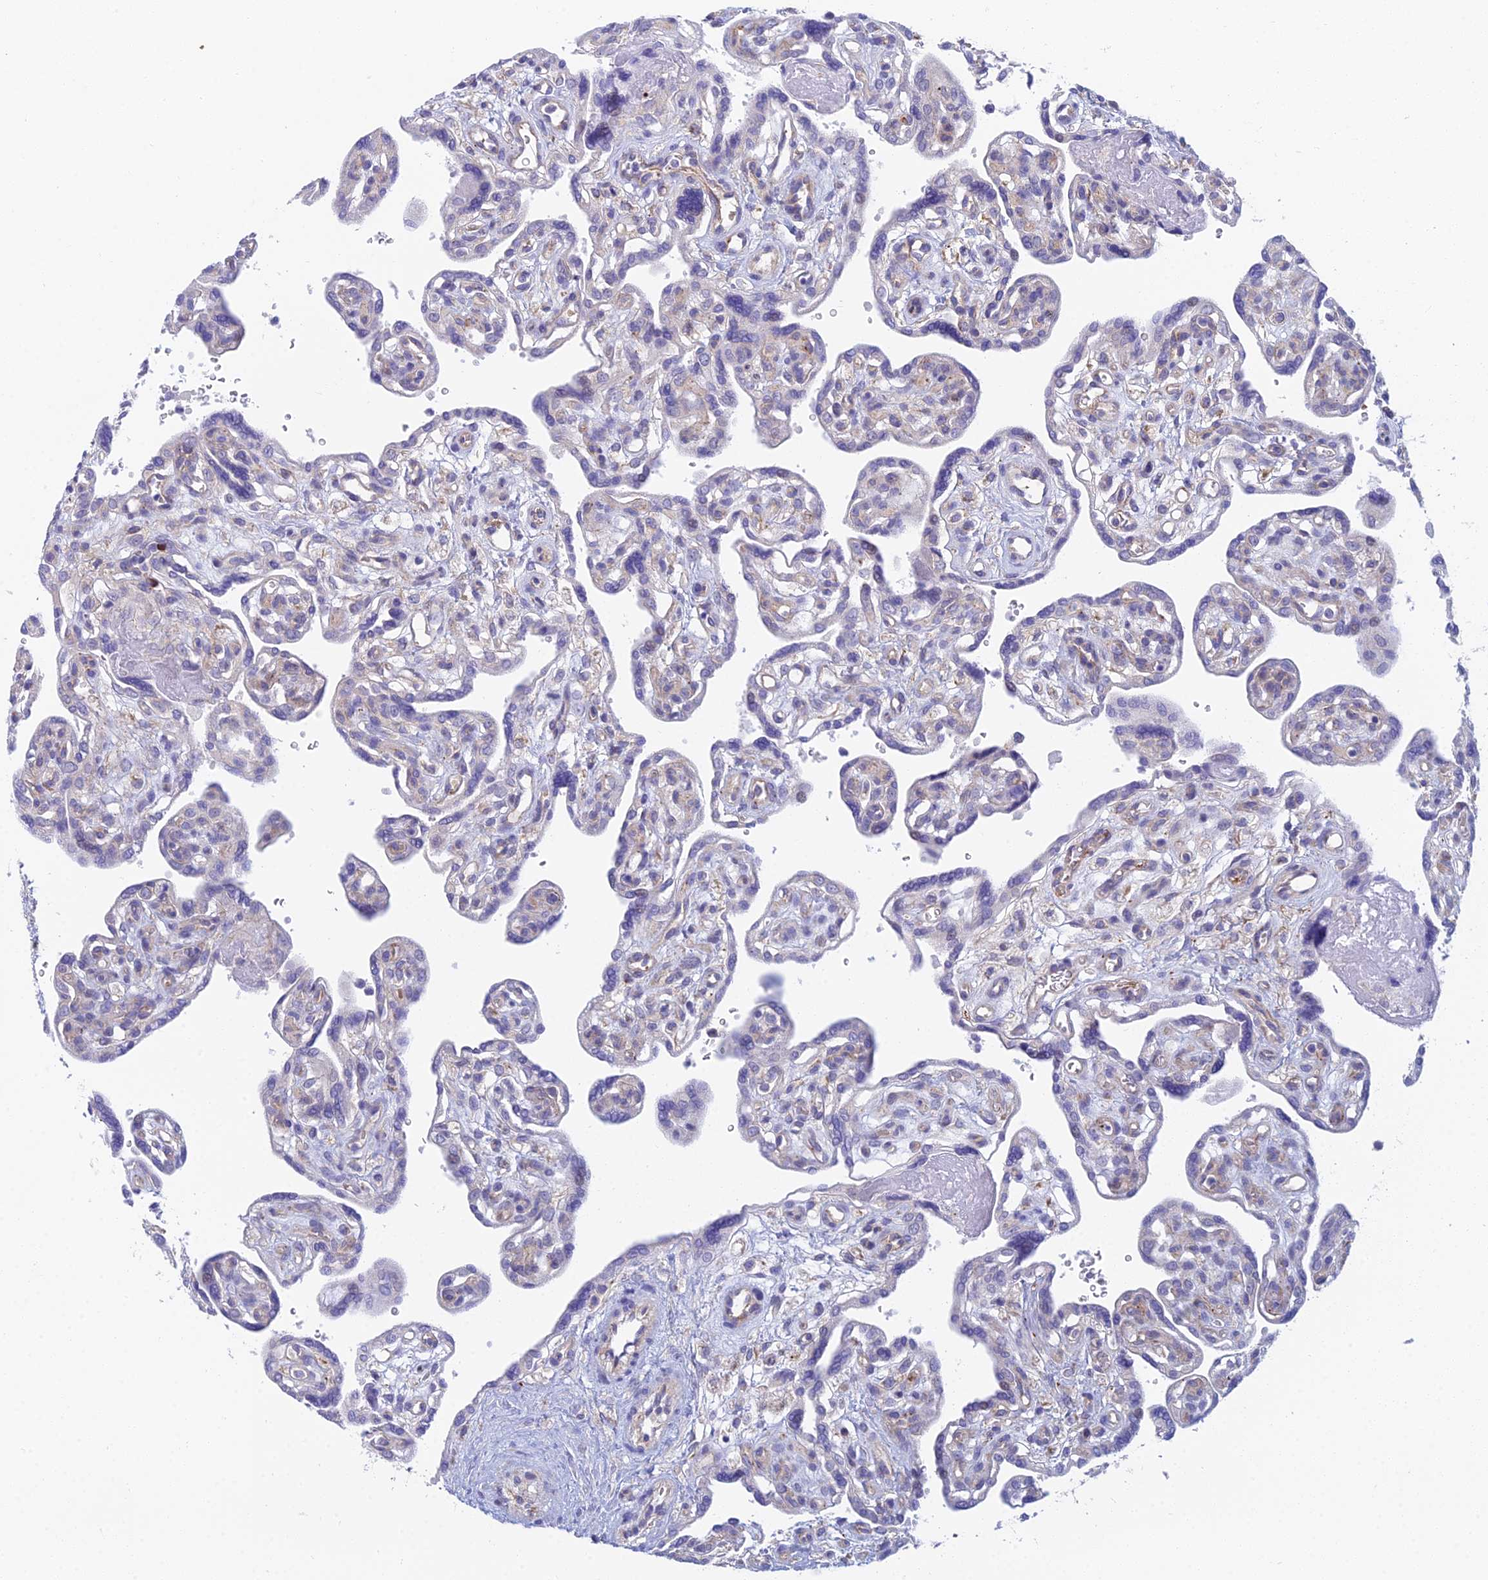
{"staining": {"intensity": "negative", "quantity": "none", "location": "none"}, "tissue": "placenta", "cell_type": "Trophoblastic cells", "image_type": "normal", "snomed": [{"axis": "morphology", "description": "Normal tissue, NOS"}, {"axis": "topography", "description": "Placenta"}], "caption": "Protein analysis of benign placenta demonstrates no significant positivity in trophoblastic cells.", "gene": "ZNF564", "patient": {"sex": "female", "age": 39}}